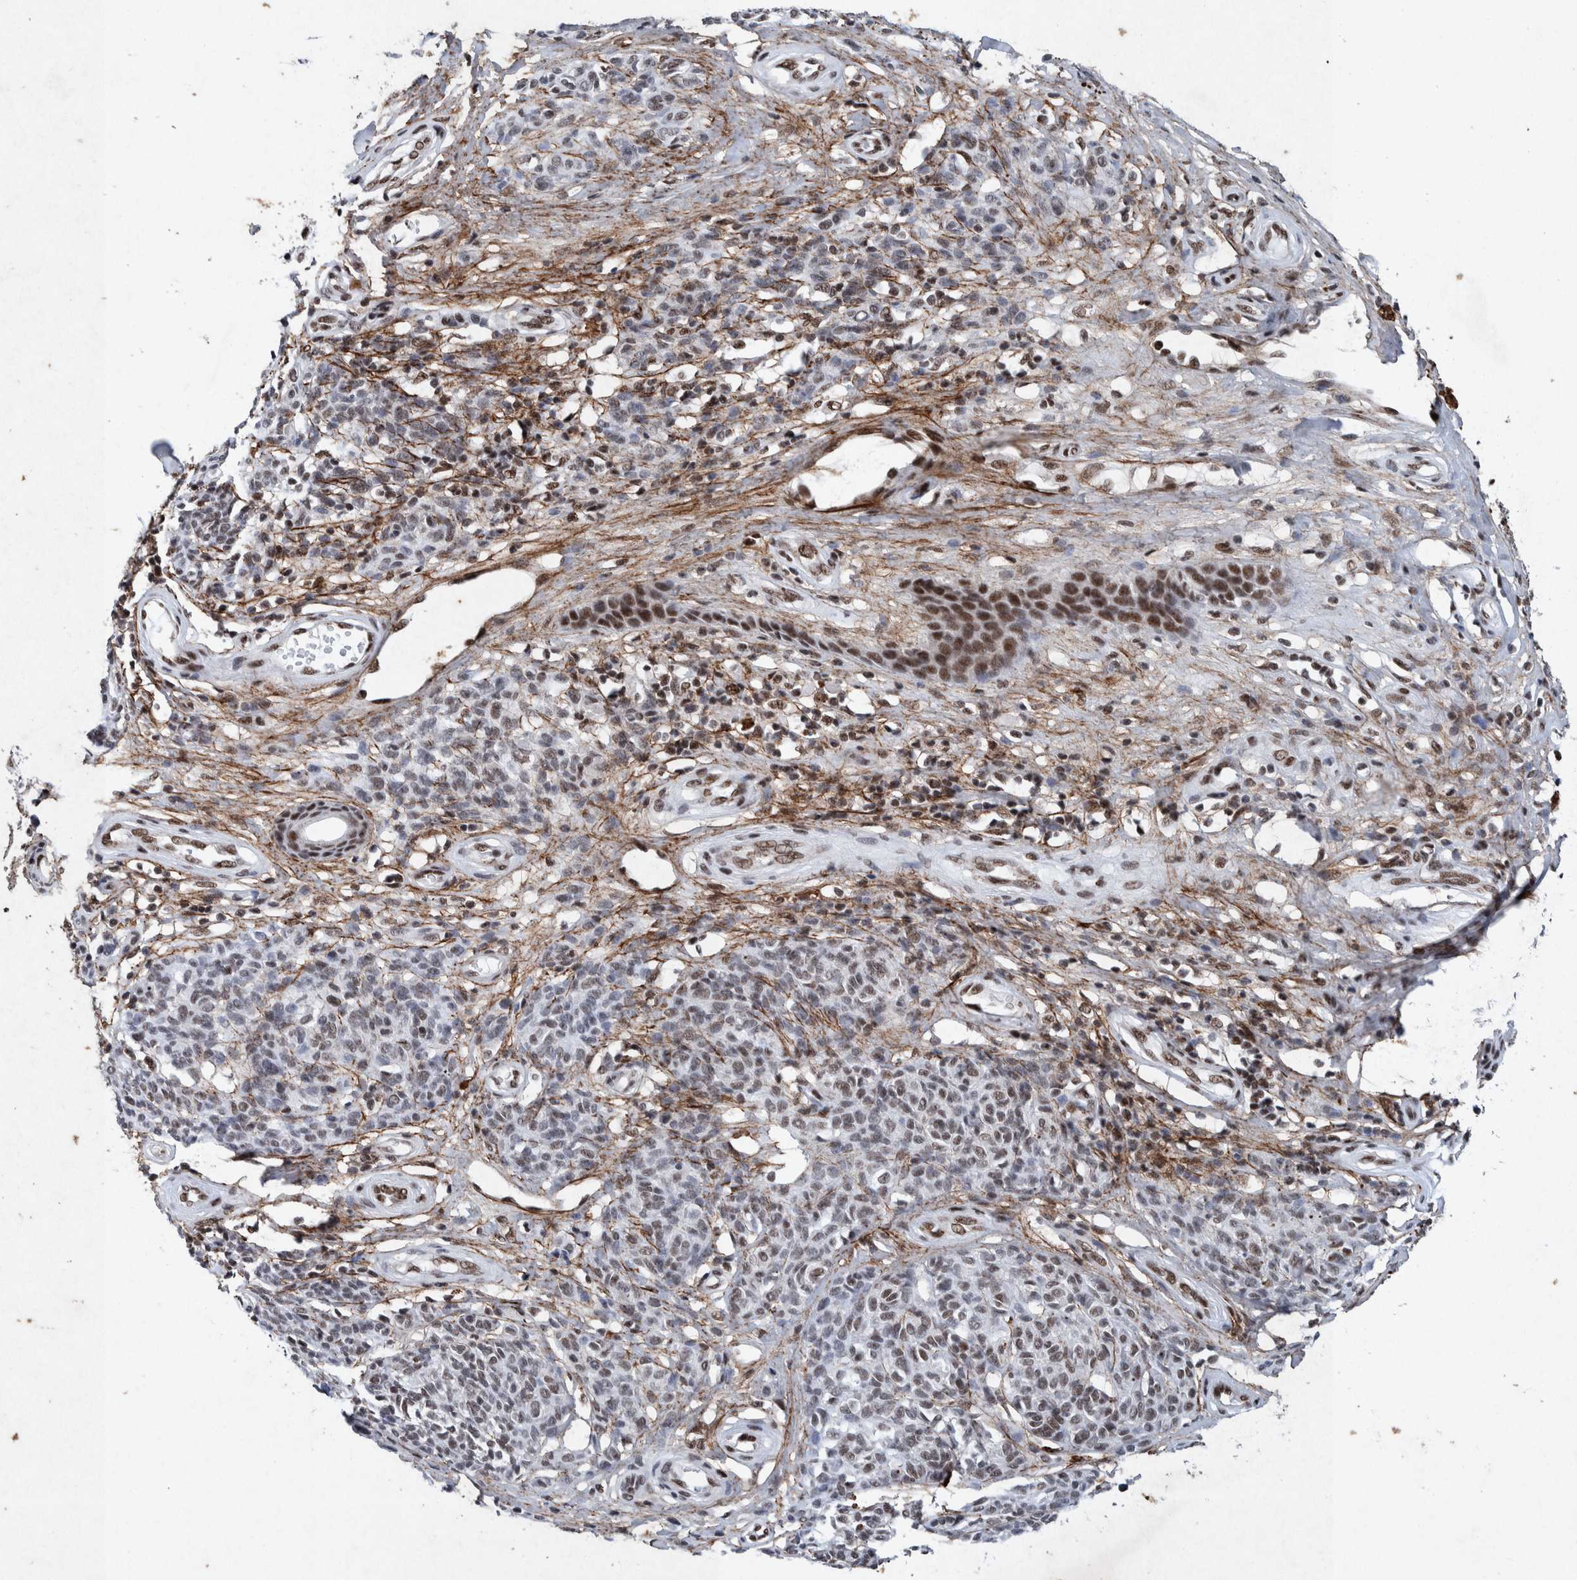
{"staining": {"intensity": "moderate", "quantity": "<25%", "location": "nuclear"}, "tissue": "melanoma", "cell_type": "Tumor cells", "image_type": "cancer", "snomed": [{"axis": "morphology", "description": "Malignant melanoma, NOS"}, {"axis": "topography", "description": "Skin"}], "caption": "A histopathology image of malignant melanoma stained for a protein exhibits moderate nuclear brown staining in tumor cells.", "gene": "TAF10", "patient": {"sex": "female", "age": 64}}